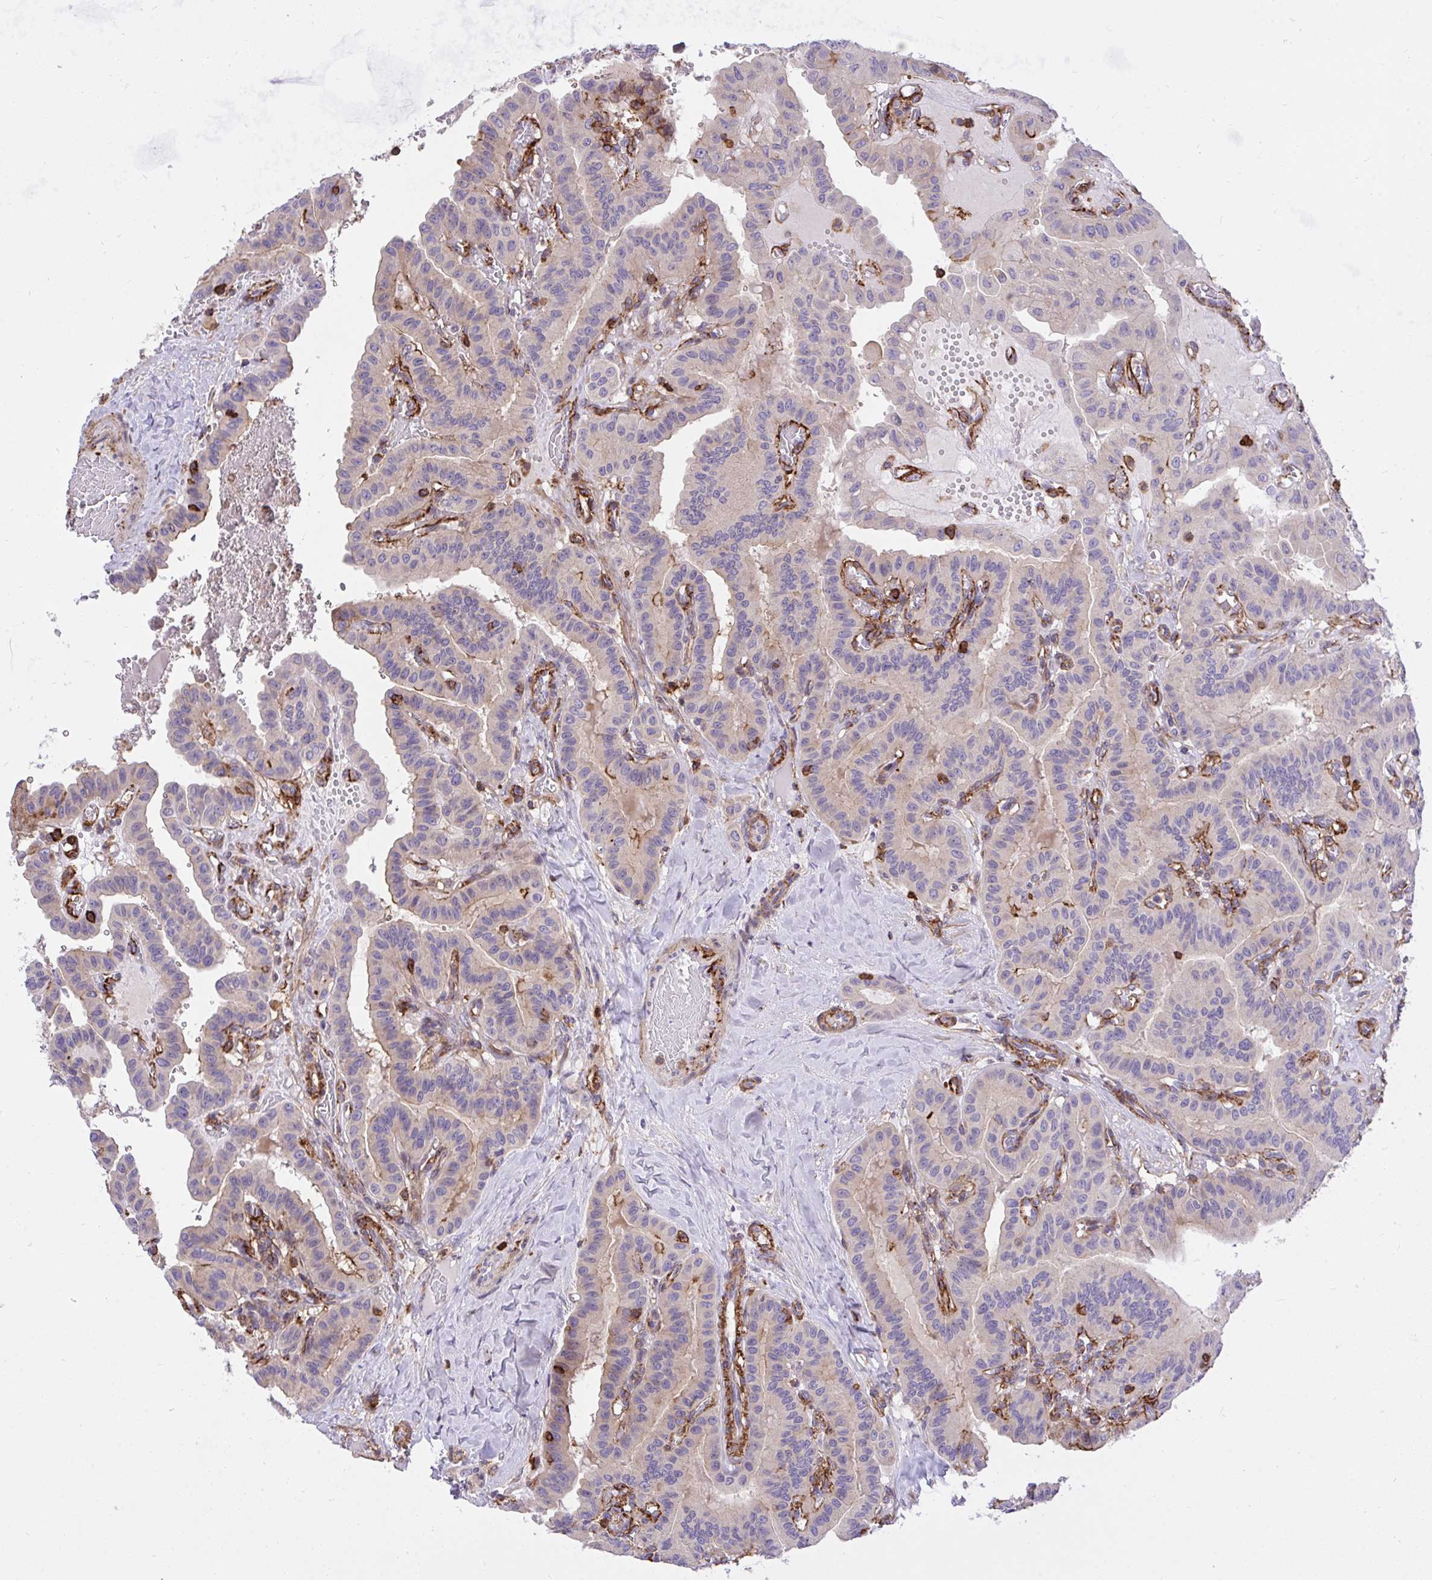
{"staining": {"intensity": "weak", "quantity": "<25%", "location": "cytoplasmic/membranous"}, "tissue": "thyroid cancer", "cell_type": "Tumor cells", "image_type": "cancer", "snomed": [{"axis": "morphology", "description": "Papillary adenocarcinoma, NOS"}, {"axis": "topography", "description": "Thyroid gland"}], "caption": "This is an immunohistochemistry photomicrograph of papillary adenocarcinoma (thyroid). There is no staining in tumor cells.", "gene": "ERI1", "patient": {"sex": "male", "age": 87}}